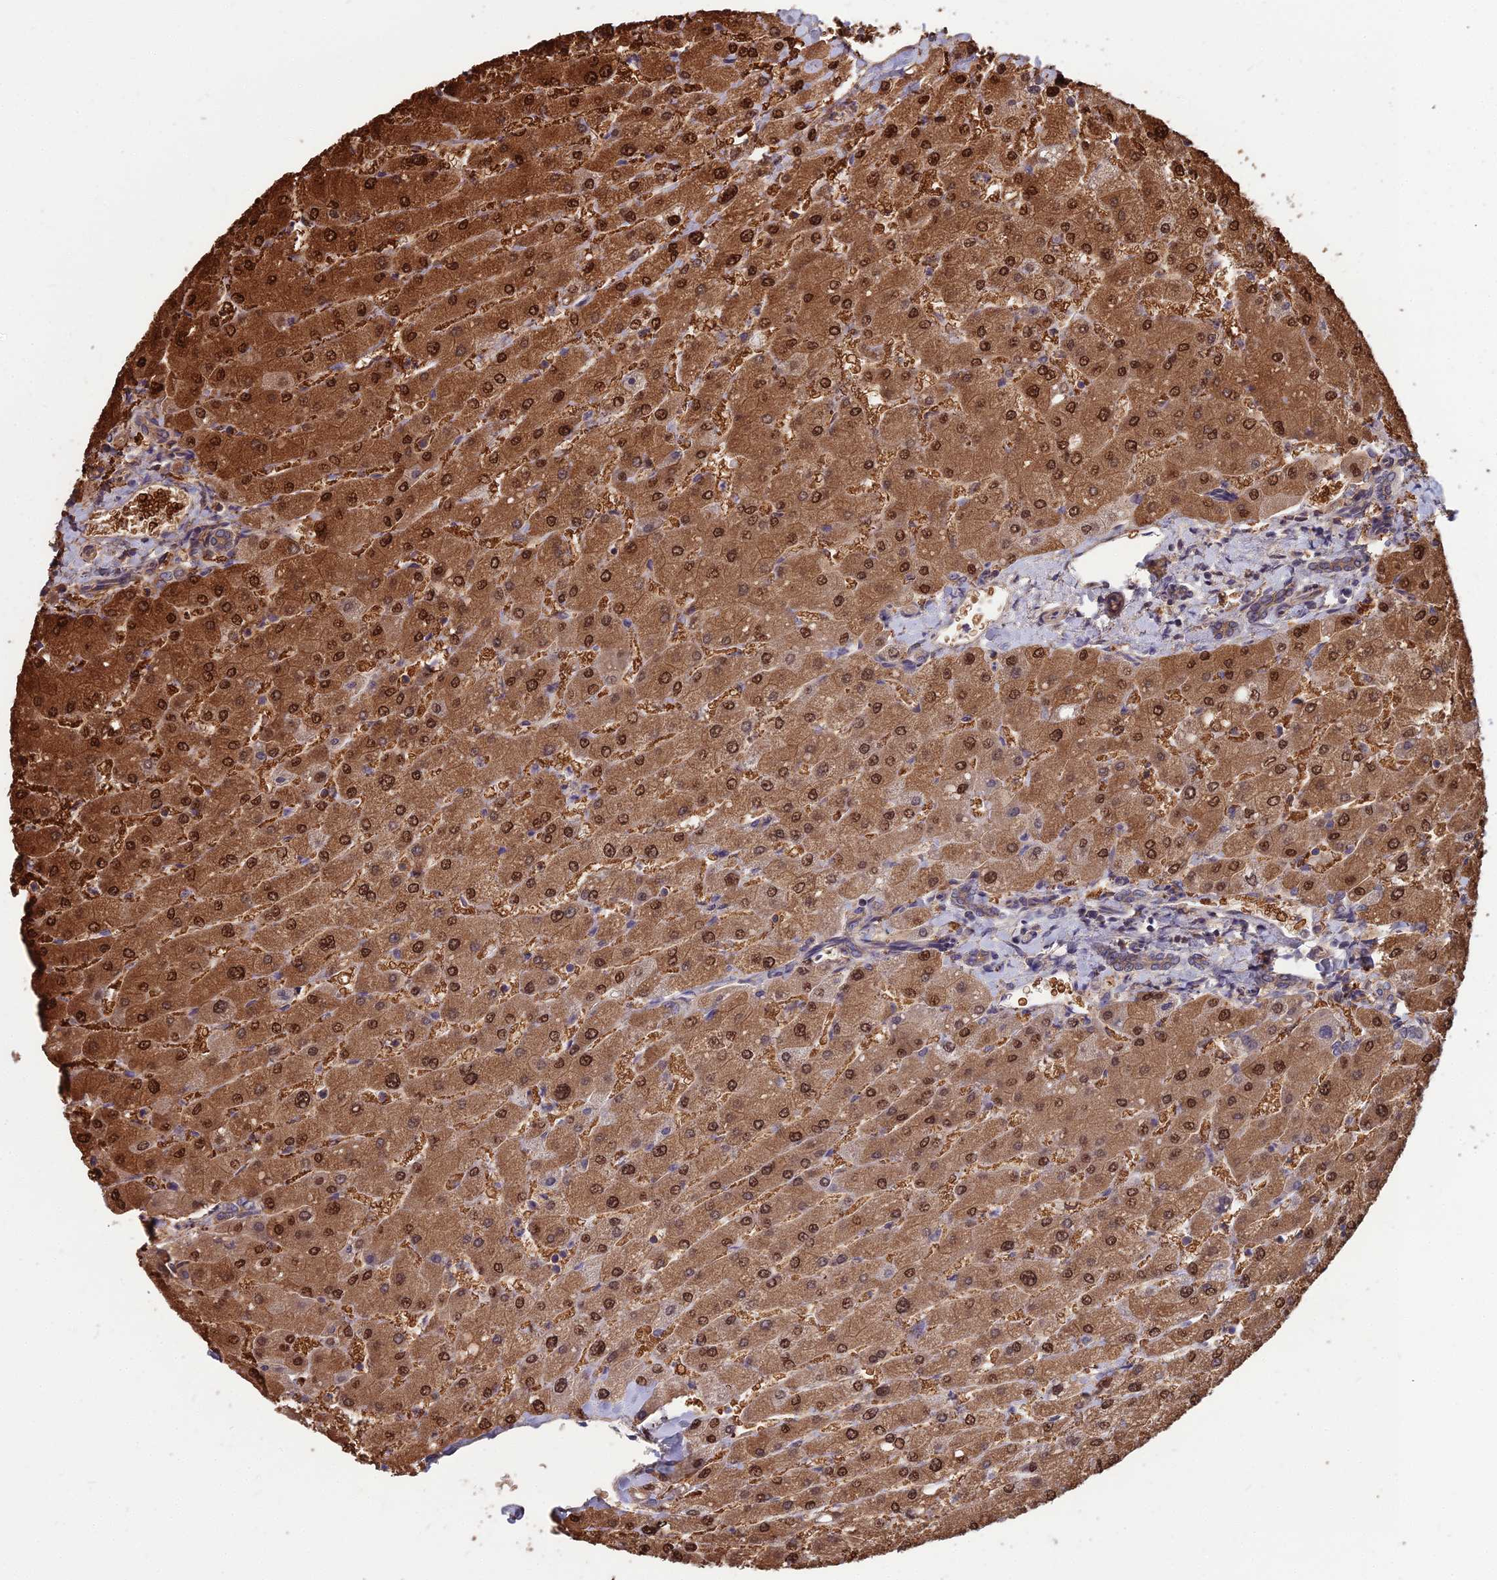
{"staining": {"intensity": "moderate", "quantity": ">75%", "location": "cytoplasmic/membranous"}, "tissue": "liver", "cell_type": "Cholangiocytes", "image_type": "normal", "snomed": [{"axis": "morphology", "description": "Normal tissue, NOS"}, {"axis": "topography", "description": "Liver"}], "caption": "Immunohistochemical staining of benign liver demonstrates medium levels of moderate cytoplasmic/membranous positivity in approximately >75% of cholangiocytes.", "gene": "OPA3", "patient": {"sex": "male", "age": 55}}